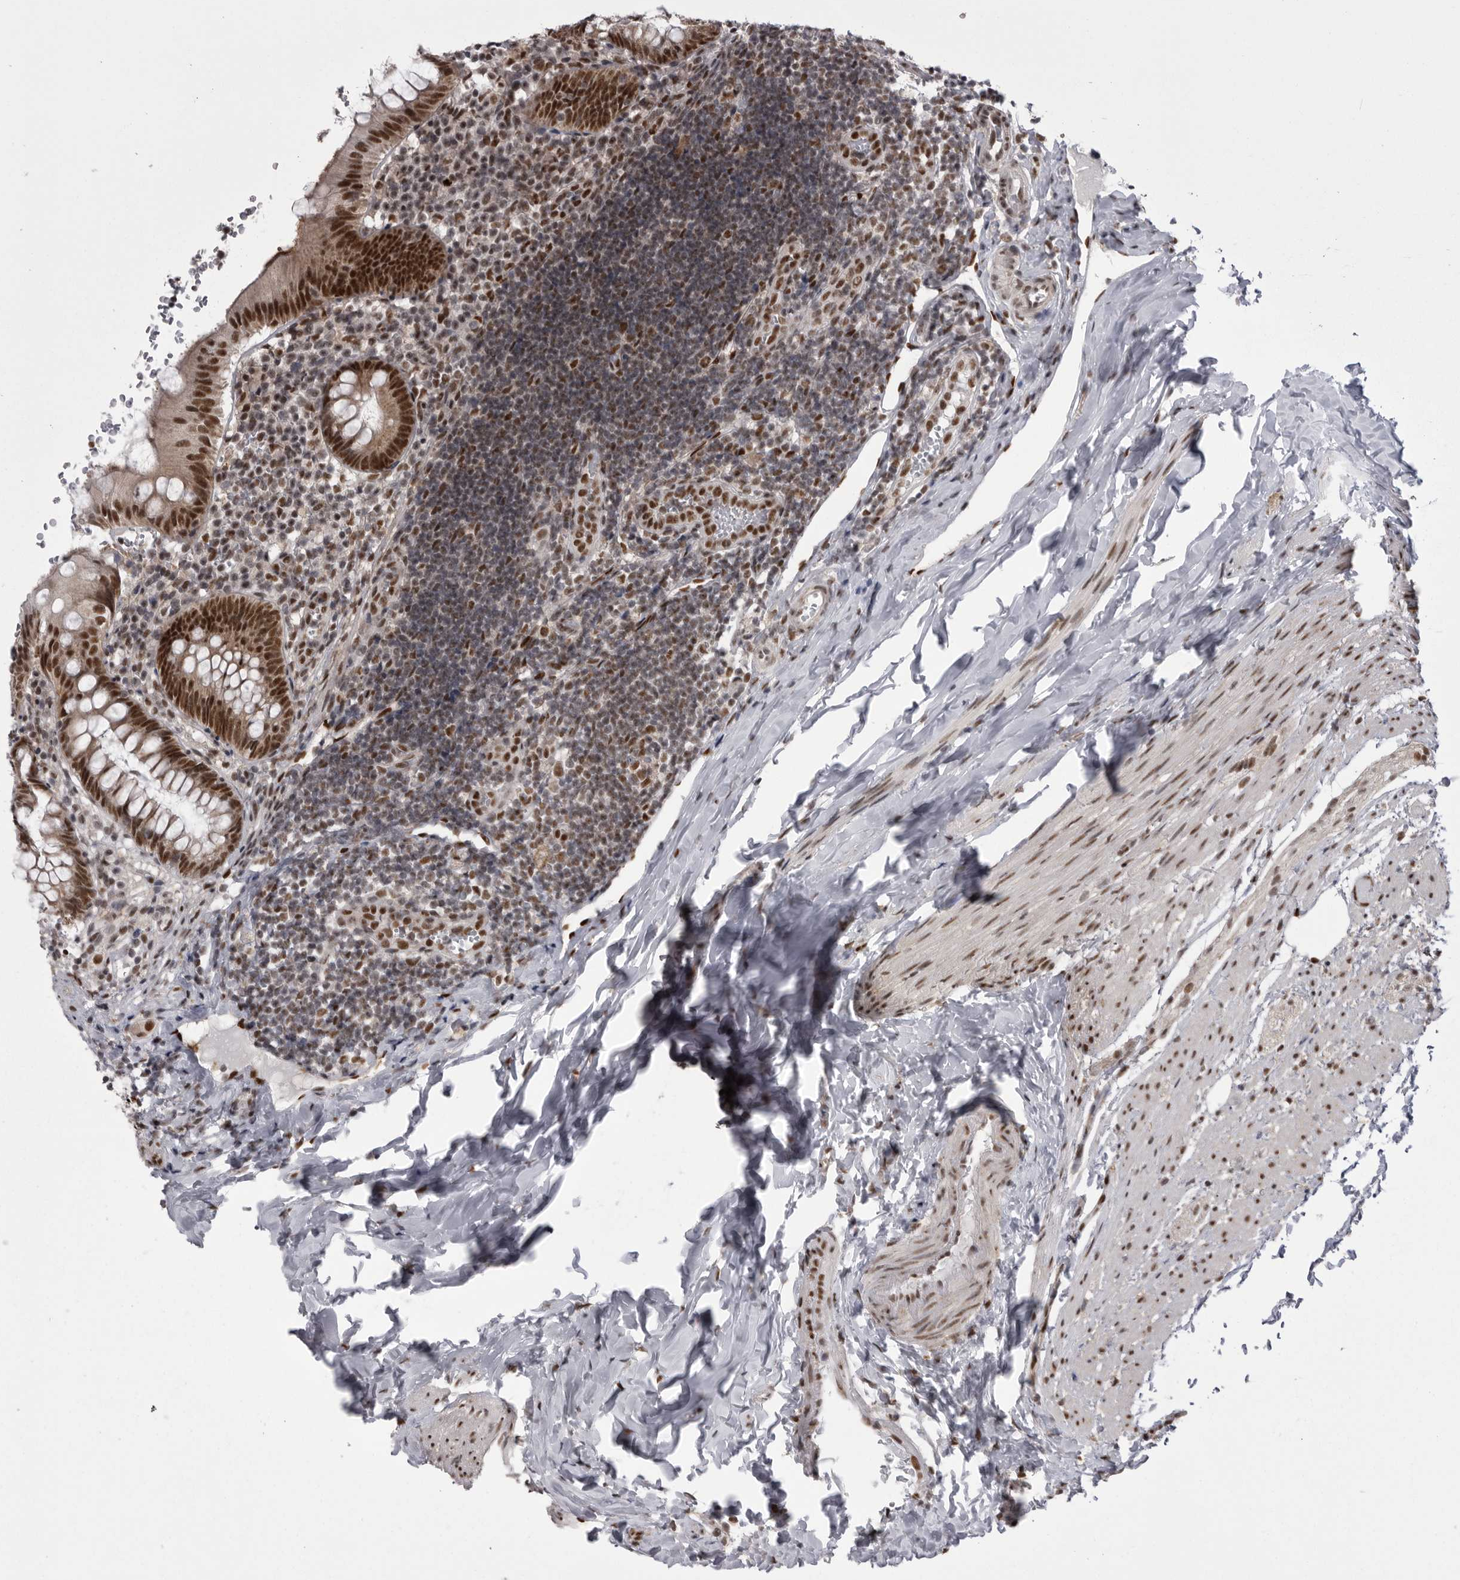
{"staining": {"intensity": "strong", "quantity": ">75%", "location": "nuclear"}, "tissue": "appendix", "cell_type": "Glandular cells", "image_type": "normal", "snomed": [{"axis": "morphology", "description": "Normal tissue, NOS"}, {"axis": "topography", "description": "Appendix"}], "caption": "Immunohistochemical staining of normal appendix reveals strong nuclear protein staining in about >75% of glandular cells. Using DAB (3,3'-diaminobenzidine) (brown) and hematoxylin (blue) stains, captured at high magnification using brightfield microscopy.", "gene": "MEPCE", "patient": {"sex": "male", "age": 8}}